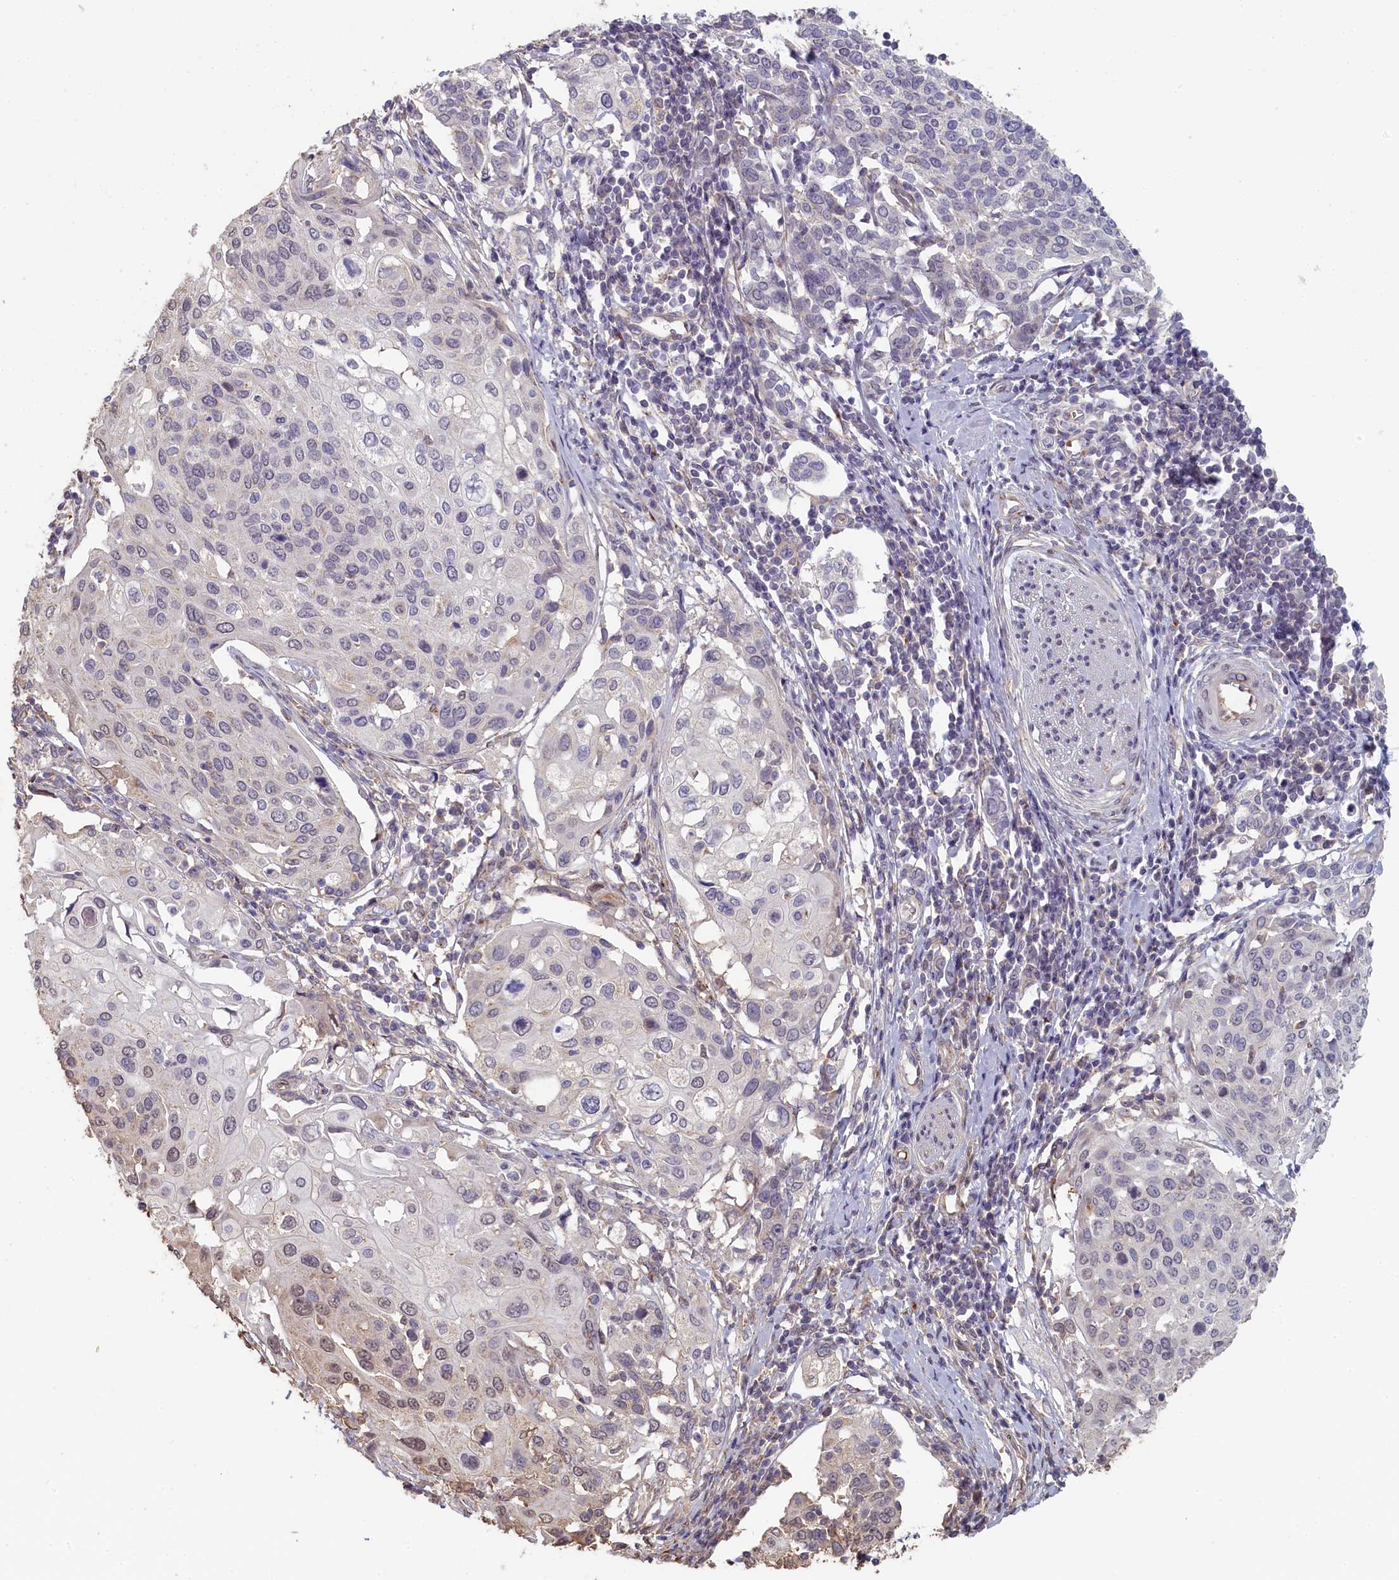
{"staining": {"intensity": "weak", "quantity": "<25%", "location": "nuclear"}, "tissue": "cervical cancer", "cell_type": "Tumor cells", "image_type": "cancer", "snomed": [{"axis": "morphology", "description": "Squamous cell carcinoma, NOS"}, {"axis": "topography", "description": "Cervix"}], "caption": "This micrograph is of cervical cancer stained with IHC to label a protein in brown with the nuclei are counter-stained blue. There is no positivity in tumor cells.", "gene": "STX16", "patient": {"sex": "female", "age": 44}}